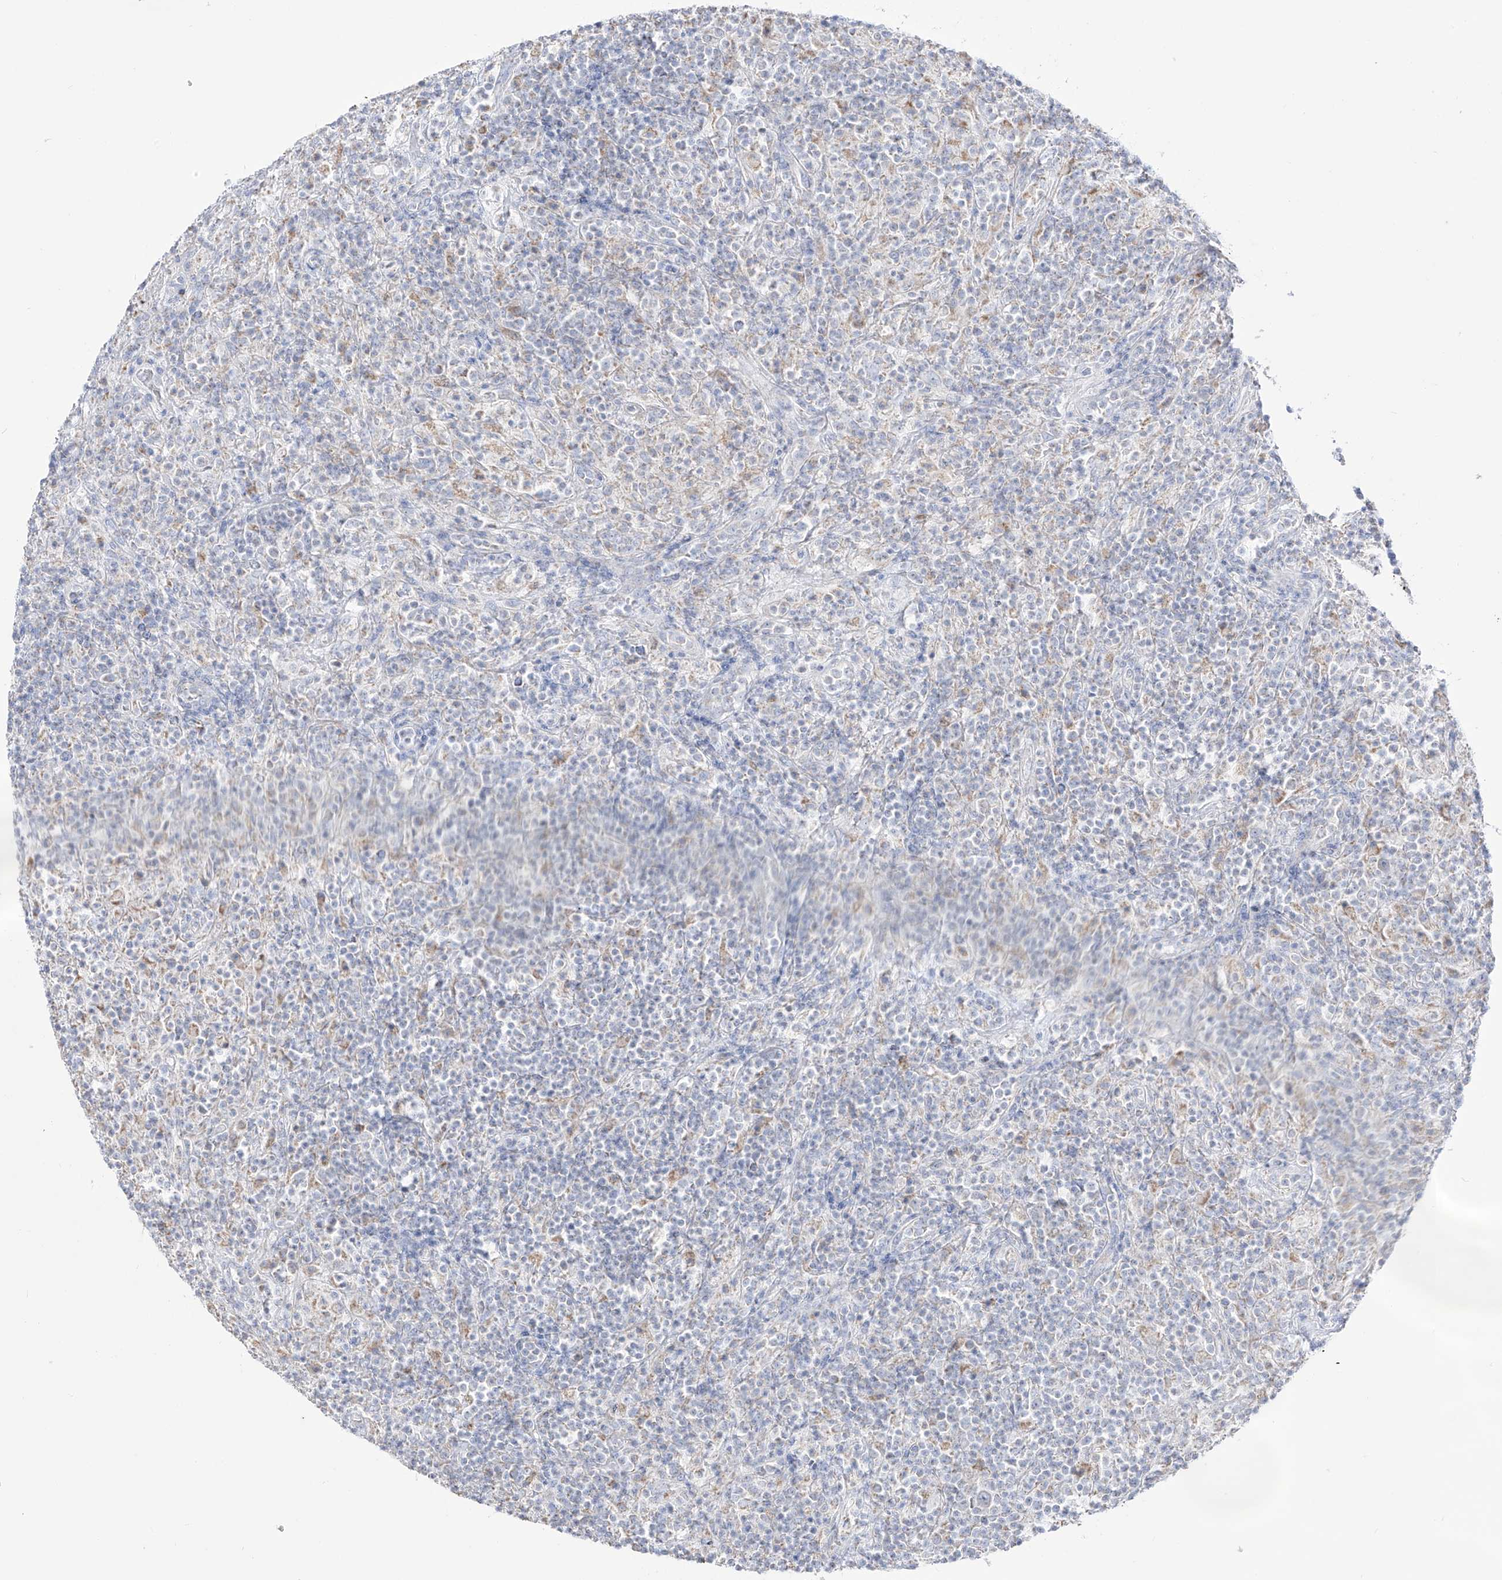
{"staining": {"intensity": "negative", "quantity": "none", "location": "none"}, "tissue": "lymphoma", "cell_type": "Tumor cells", "image_type": "cancer", "snomed": [{"axis": "morphology", "description": "Hodgkin's disease, NOS"}, {"axis": "topography", "description": "Lymph node"}], "caption": "A high-resolution histopathology image shows IHC staining of Hodgkin's disease, which demonstrates no significant positivity in tumor cells. (DAB (3,3'-diaminobenzidine) immunohistochemistry (IHC), high magnification).", "gene": "RCHY1", "patient": {"sex": "male", "age": 70}}